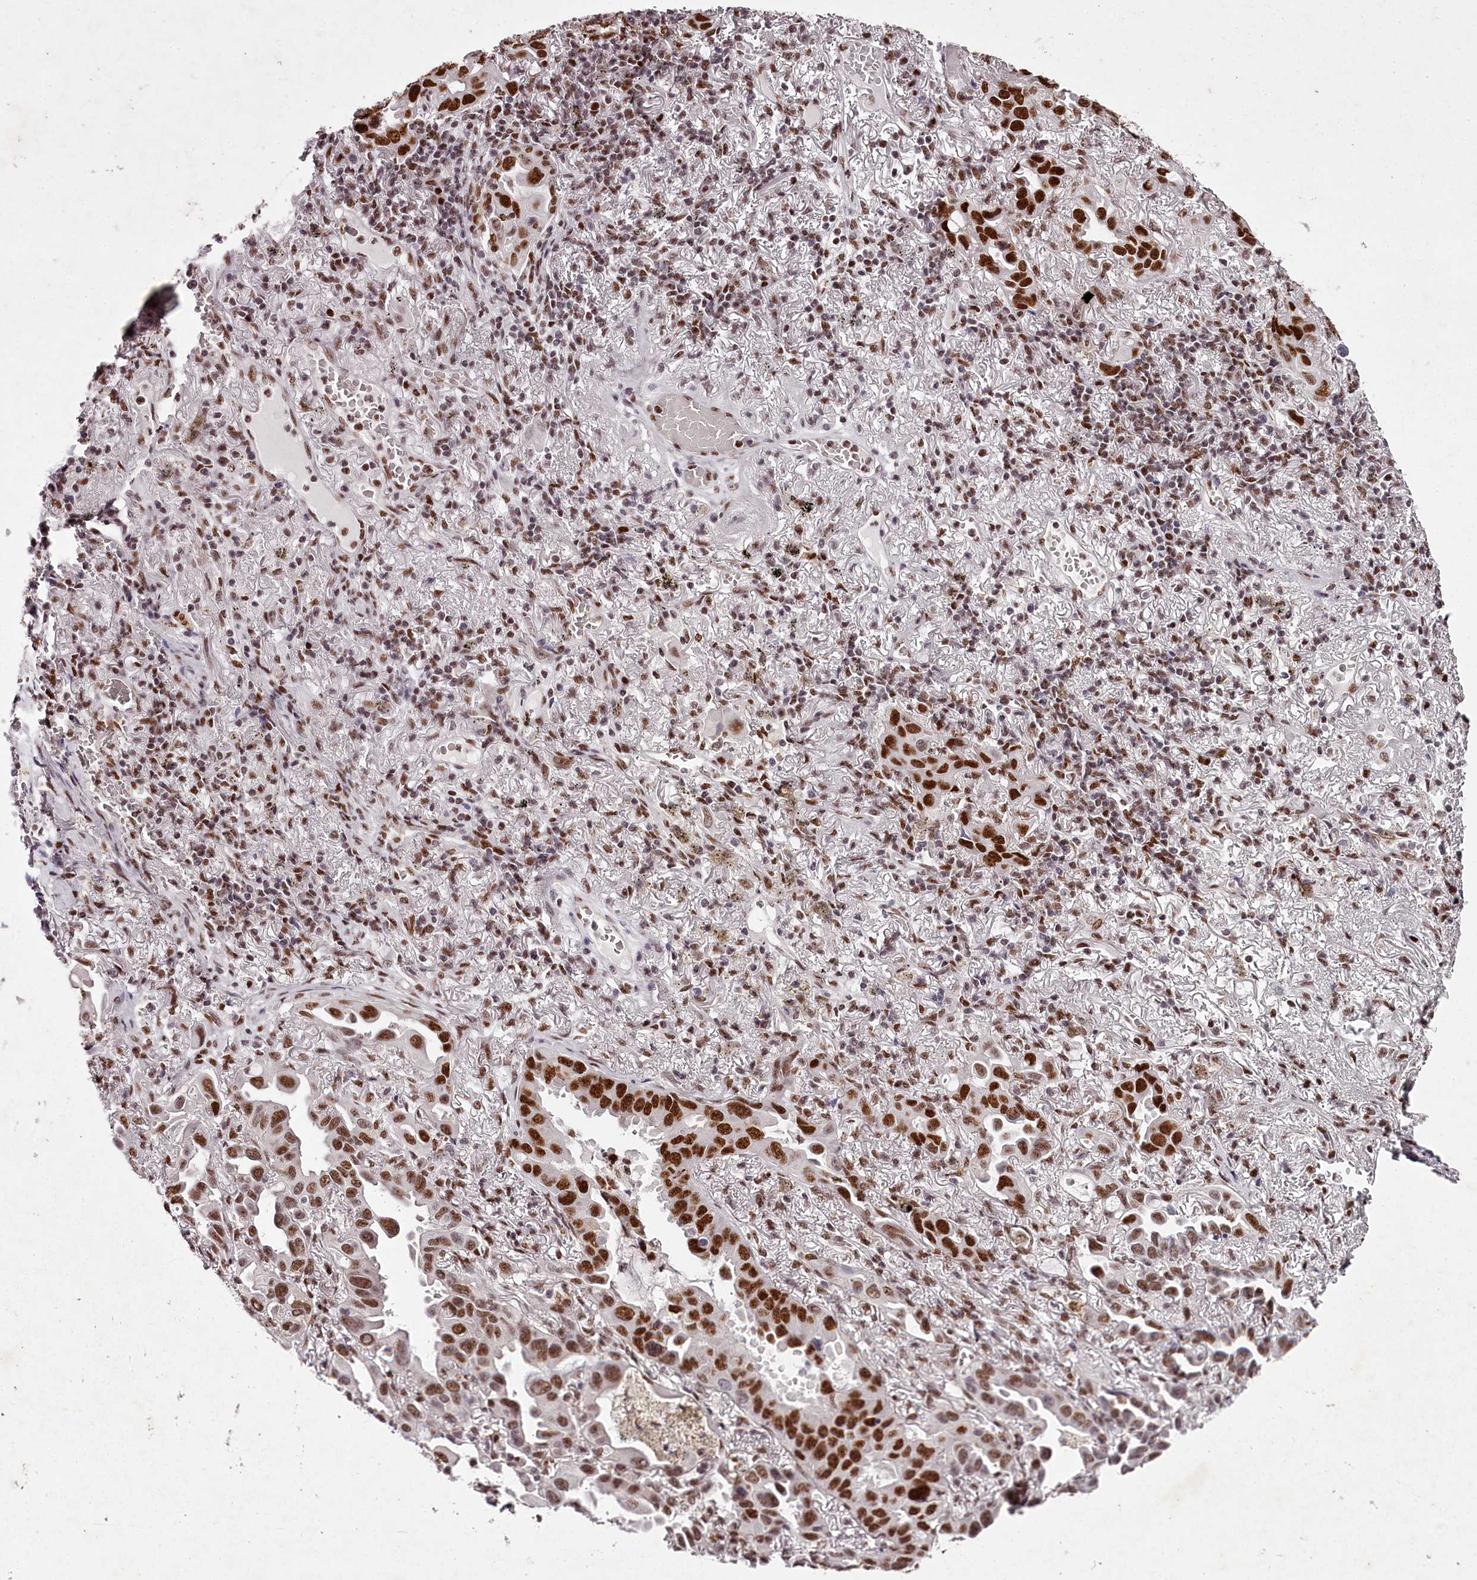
{"staining": {"intensity": "strong", "quantity": ">75%", "location": "nuclear"}, "tissue": "lung cancer", "cell_type": "Tumor cells", "image_type": "cancer", "snomed": [{"axis": "morphology", "description": "Adenocarcinoma, NOS"}, {"axis": "topography", "description": "Lung"}], "caption": "Protein expression analysis of human adenocarcinoma (lung) reveals strong nuclear positivity in about >75% of tumor cells.", "gene": "PSPC1", "patient": {"sex": "male", "age": 64}}